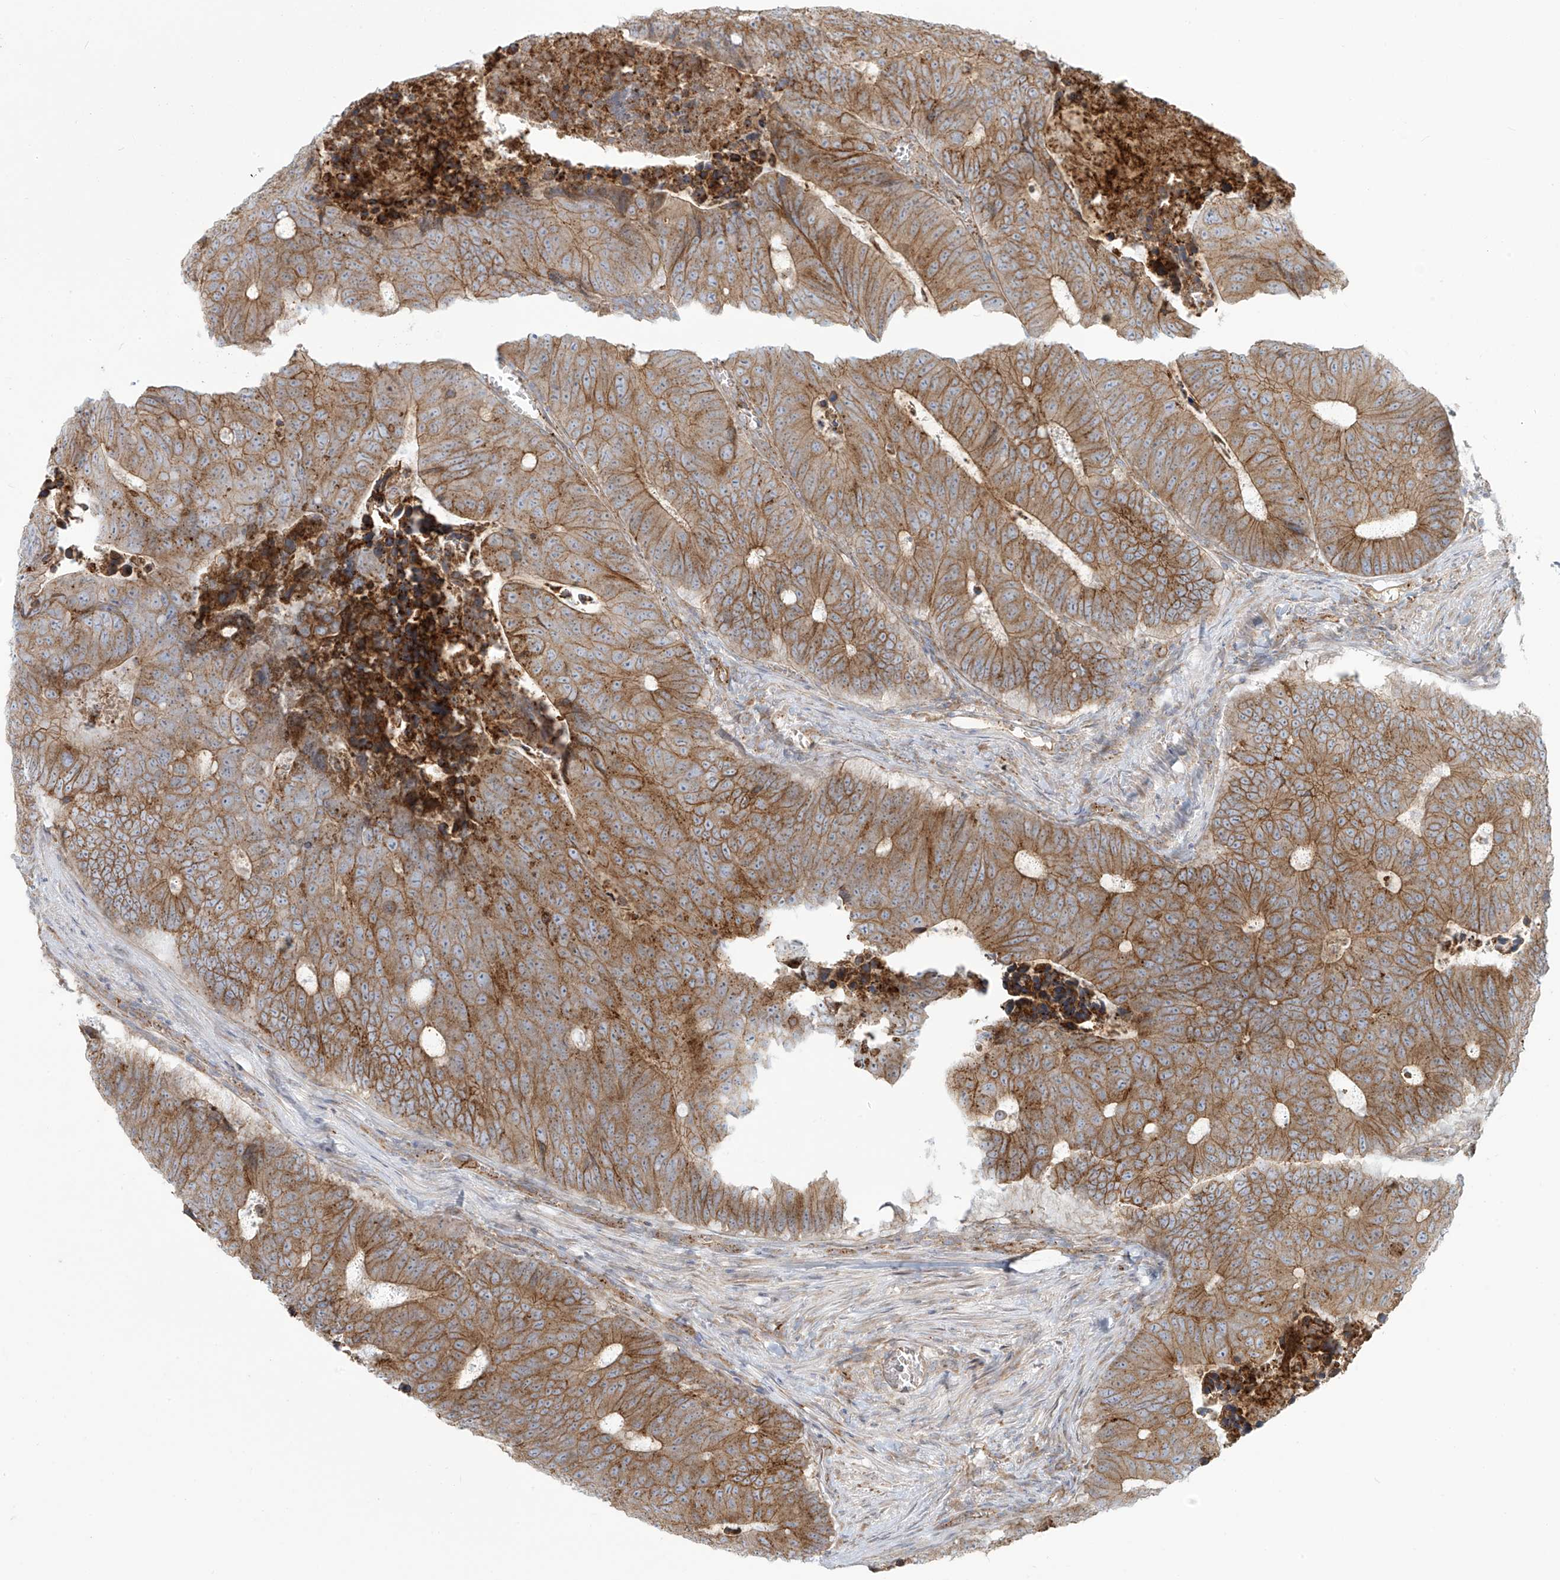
{"staining": {"intensity": "moderate", "quantity": ">75%", "location": "cytoplasmic/membranous"}, "tissue": "colorectal cancer", "cell_type": "Tumor cells", "image_type": "cancer", "snomed": [{"axis": "morphology", "description": "Adenocarcinoma, NOS"}, {"axis": "topography", "description": "Colon"}], "caption": "High-magnification brightfield microscopy of colorectal cancer stained with DAB (brown) and counterstained with hematoxylin (blue). tumor cells exhibit moderate cytoplasmic/membranous staining is identified in about>75% of cells. (DAB = brown stain, brightfield microscopy at high magnification).", "gene": "LZTS3", "patient": {"sex": "male", "age": 87}}